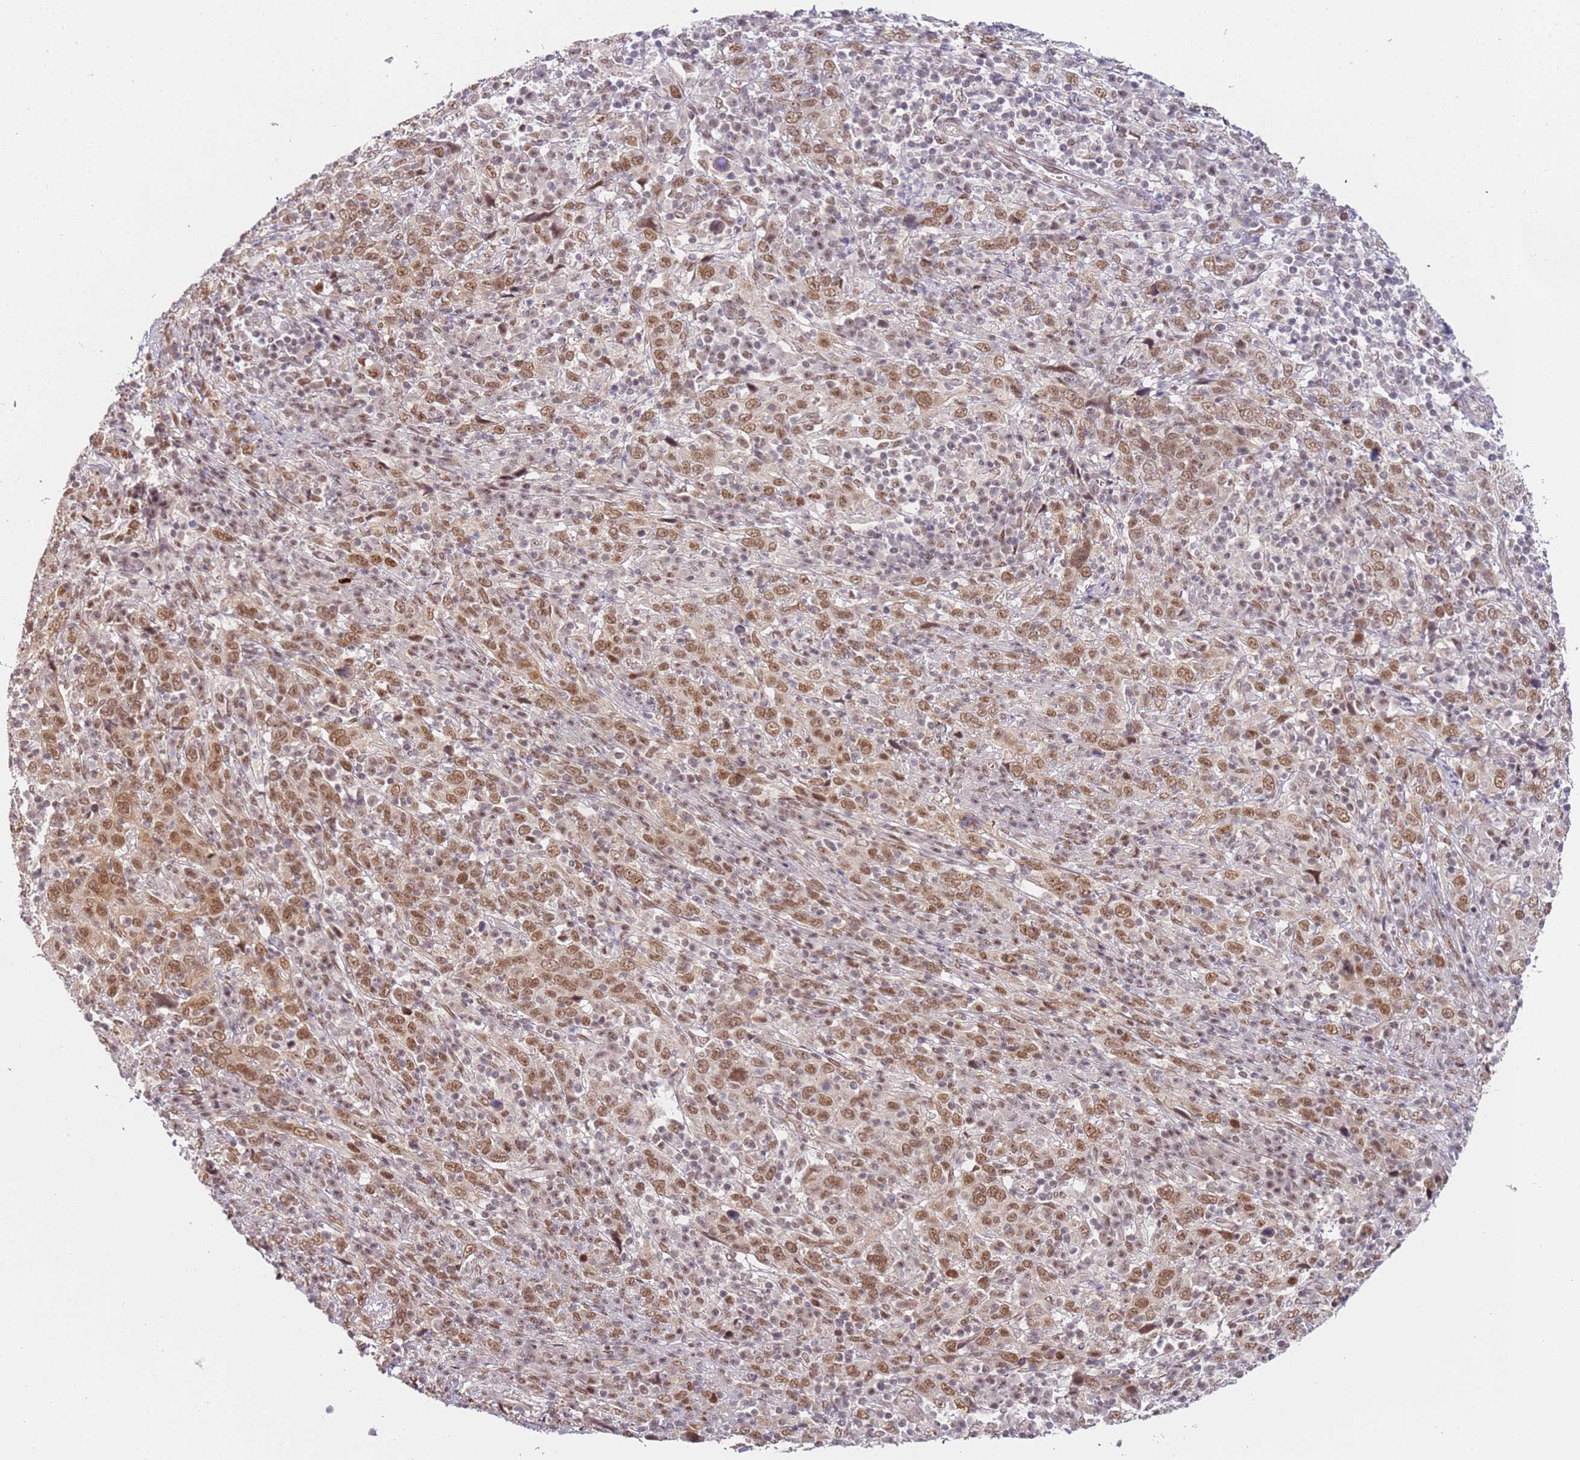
{"staining": {"intensity": "moderate", "quantity": ">75%", "location": "nuclear"}, "tissue": "cervical cancer", "cell_type": "Tumor cells", "image_type": "cancer", "snomed": [{"axis": "morphology", "description": "Squamous cell carcinoma, NOS"}, {"axis": "topography", "description": "Cervix"}], "caption": "Immunohistochemical staining of cervical cancer (squamous cell carcinoma) demonstrates medium levels of moderate nuclear protein positivity in approximately >75% of tumor cells. (DAB IHC, brown staining for protein, blue staining for nuclei).", "gene": "LGALSL", "patient": {"sex": "female", "age": 46}}